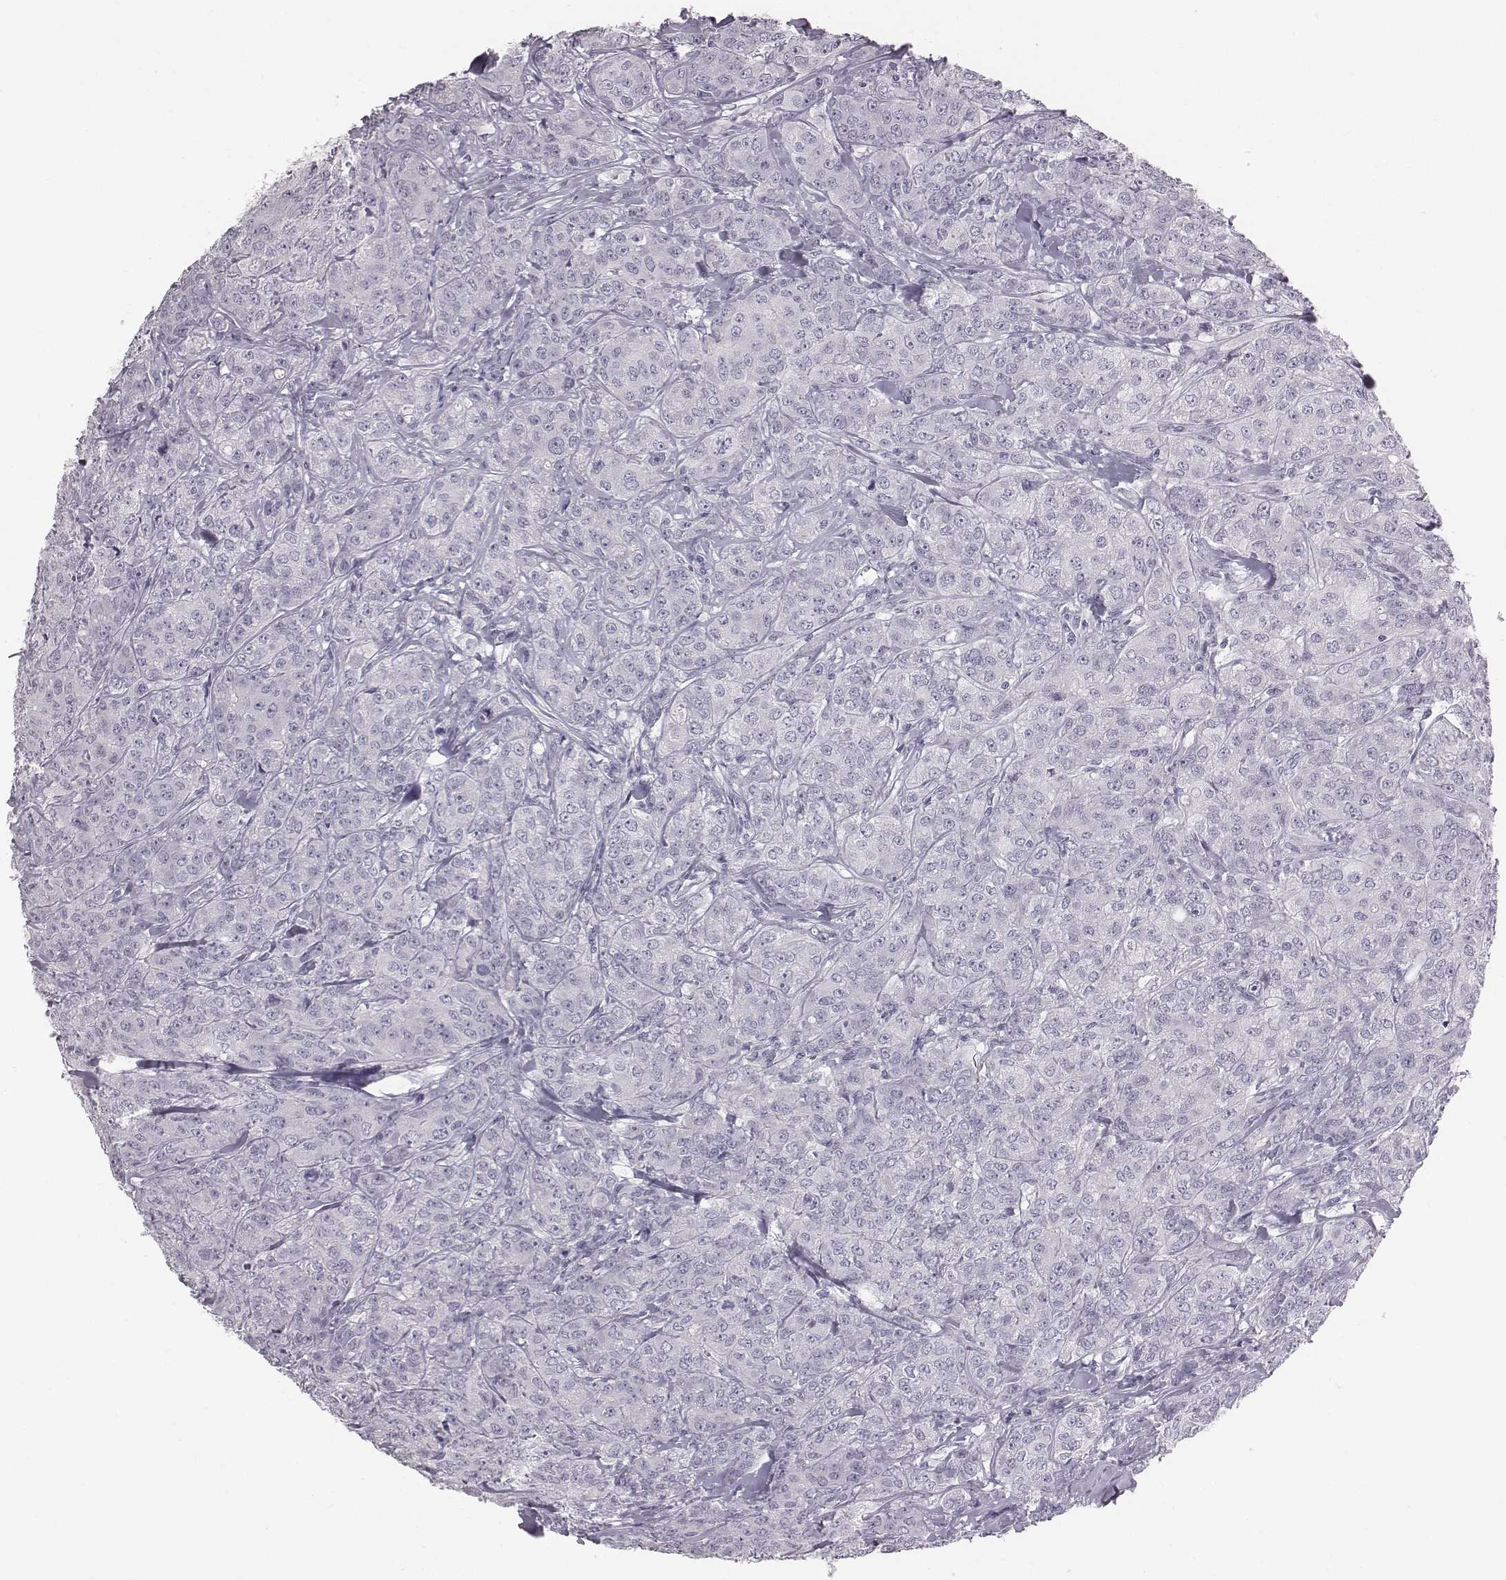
{"staining": {"intensity": "negative", "quantity": "none", "location": "none"}, "tissue": "breast cancer", "cell_type": "Tumor cells", "image_type": "cancer", "snomed": [{"axis": "morphology", "description": "Duct carcinoma"}, {"axis": "topography", "description": "Breast"}], "caption": "Immunohistochemistry image of neoplastic tissue: human invasive ductal carcinoma (breast) stained with DAB (3,3'-diaminobenzidine) reveals no significant protein positivity in tumor cells.", "gene": "C6orf58", "patient": {"sex": "female", "age": 43}}